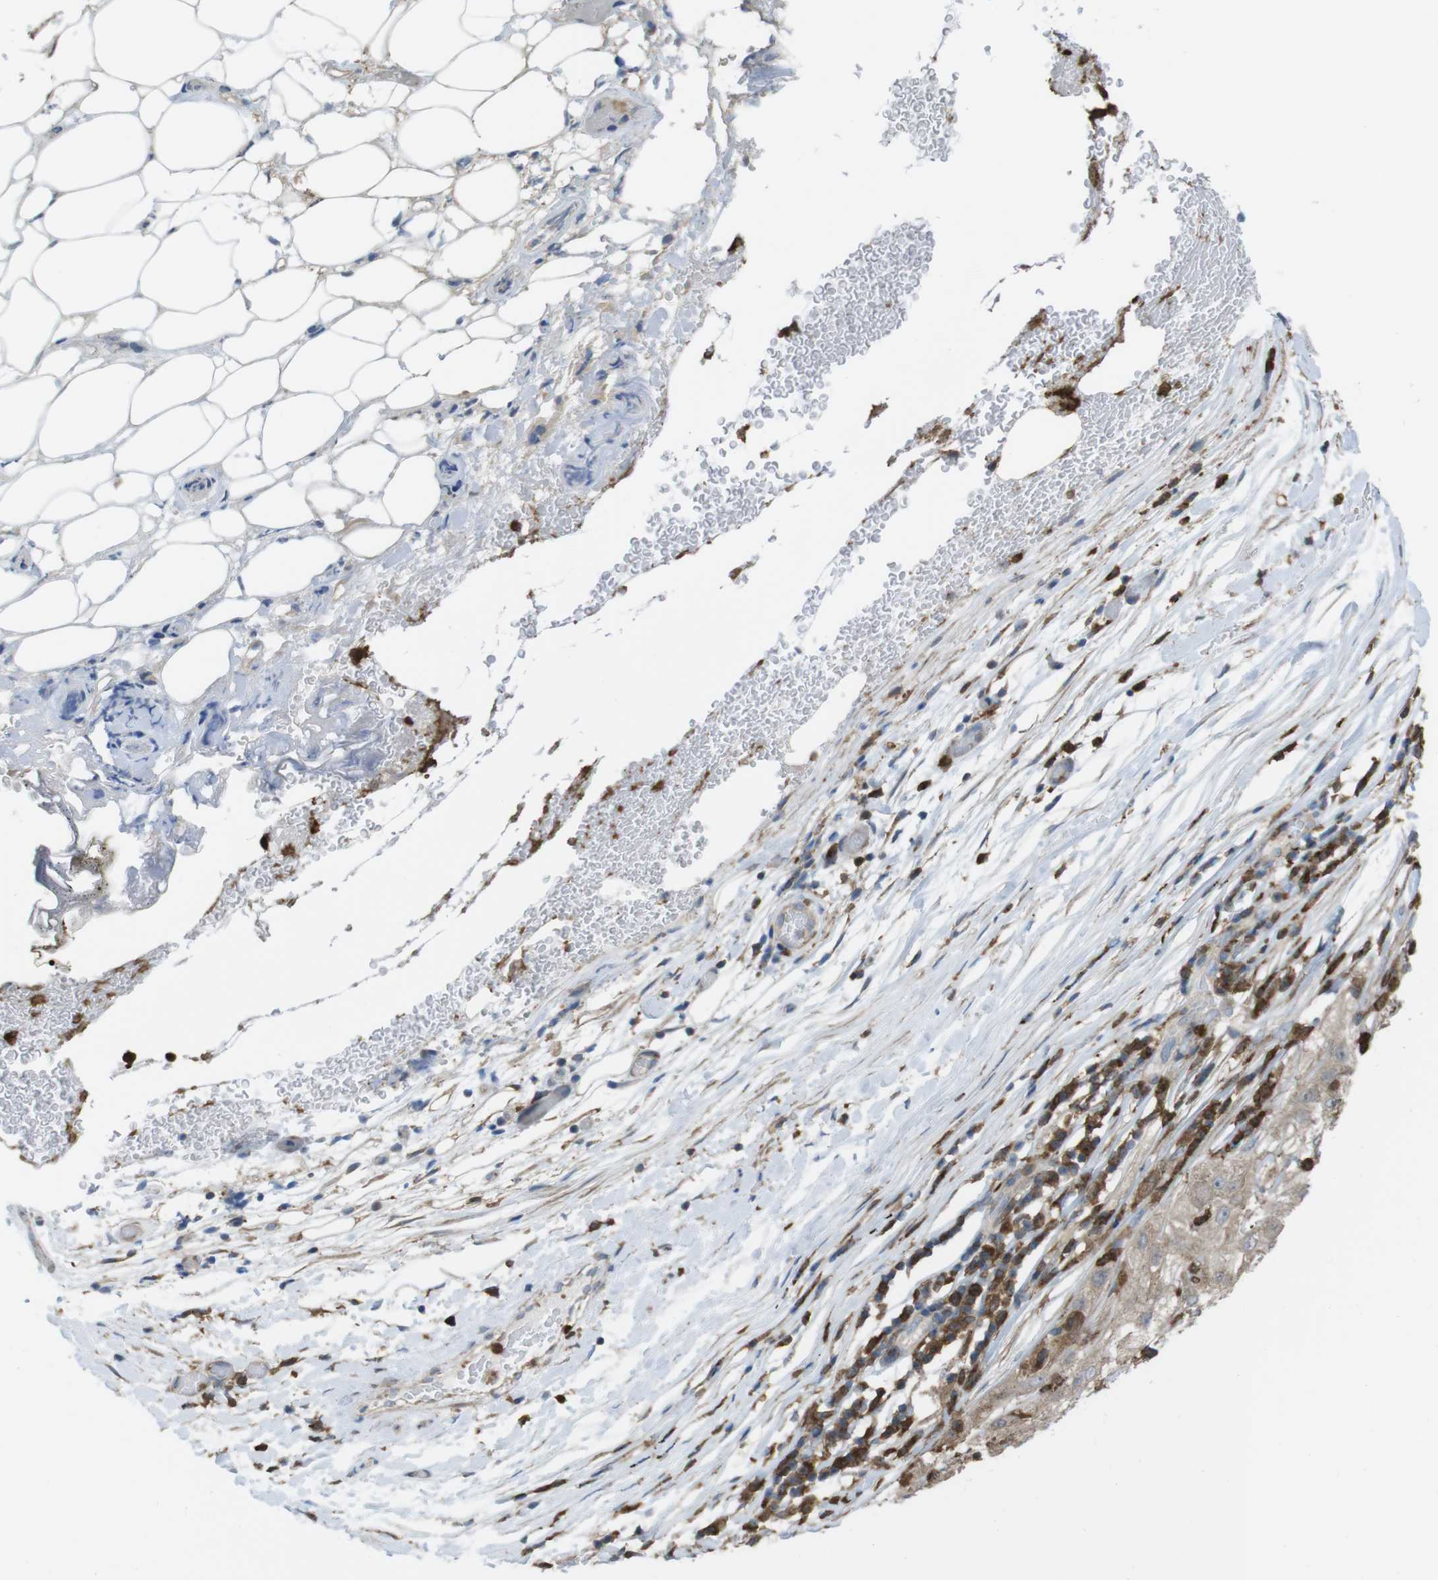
{"staining": {"intensity": "weak", "quantity": ">75%", "location": "cytoplasmic/membranous"}, "tissue": "lung cancer", "cell_type": "Tumor cells", "image_type": "cancer", "snomed": [{"axis": "morphology", "description": "Inflammation, NOS"}, {"axis": "morphology", "description": "Squamous cell carcinoma, NOS"}, {"axis": "topography", "description": "Lymph node"}, {"axis": "topography", "description": "Soft tissue"}, {"axis": "topography", "description": "Lung"}], "caption": "Squamous cell carcinoma (lung) tissue reveals weak cytoplasmic/membranous expression in about >75% of tumor cells", "gene": "PRKCD", "patient": {"sex": "male", "age": 66}}